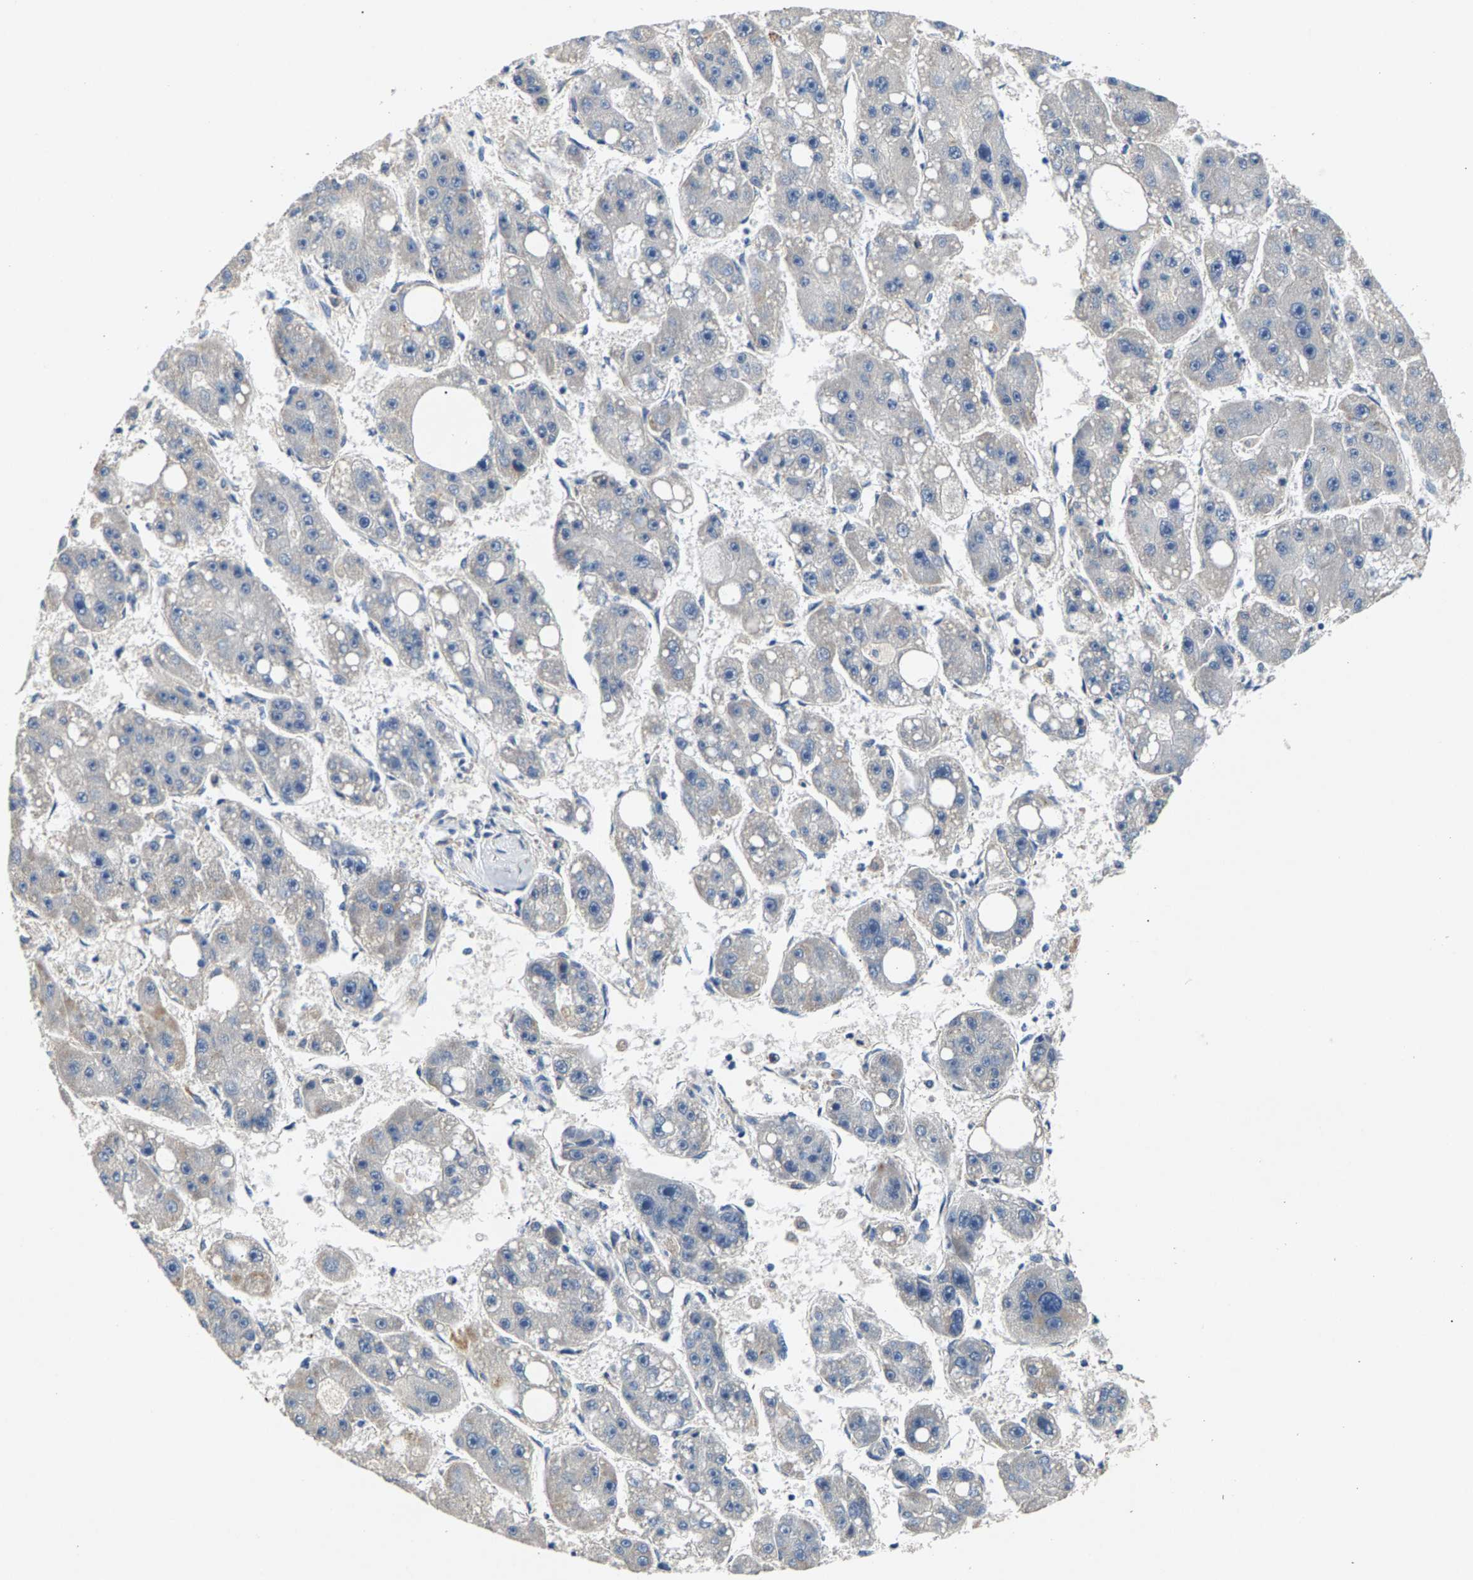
{"staining": {"intensity": "negative", "quantity": "none", "location": "none"}, "tissue": "liver cancer", "cell_type": "Tumor cells", "image_type": "cancer", "snomed": [{"axis": "morphology", "description": "Carcinoma, Hepatocellular, NOS"}, {"axis": "topography", "description": "Liver"}], "caption": "Human liver cancer (hepatocellular carcinoma) stained for a protein using immunohistochemistry demonstrates no positivity in tumor cells.", "gene": "NT5C", "patient": {"sex": "female", "age": 61}}